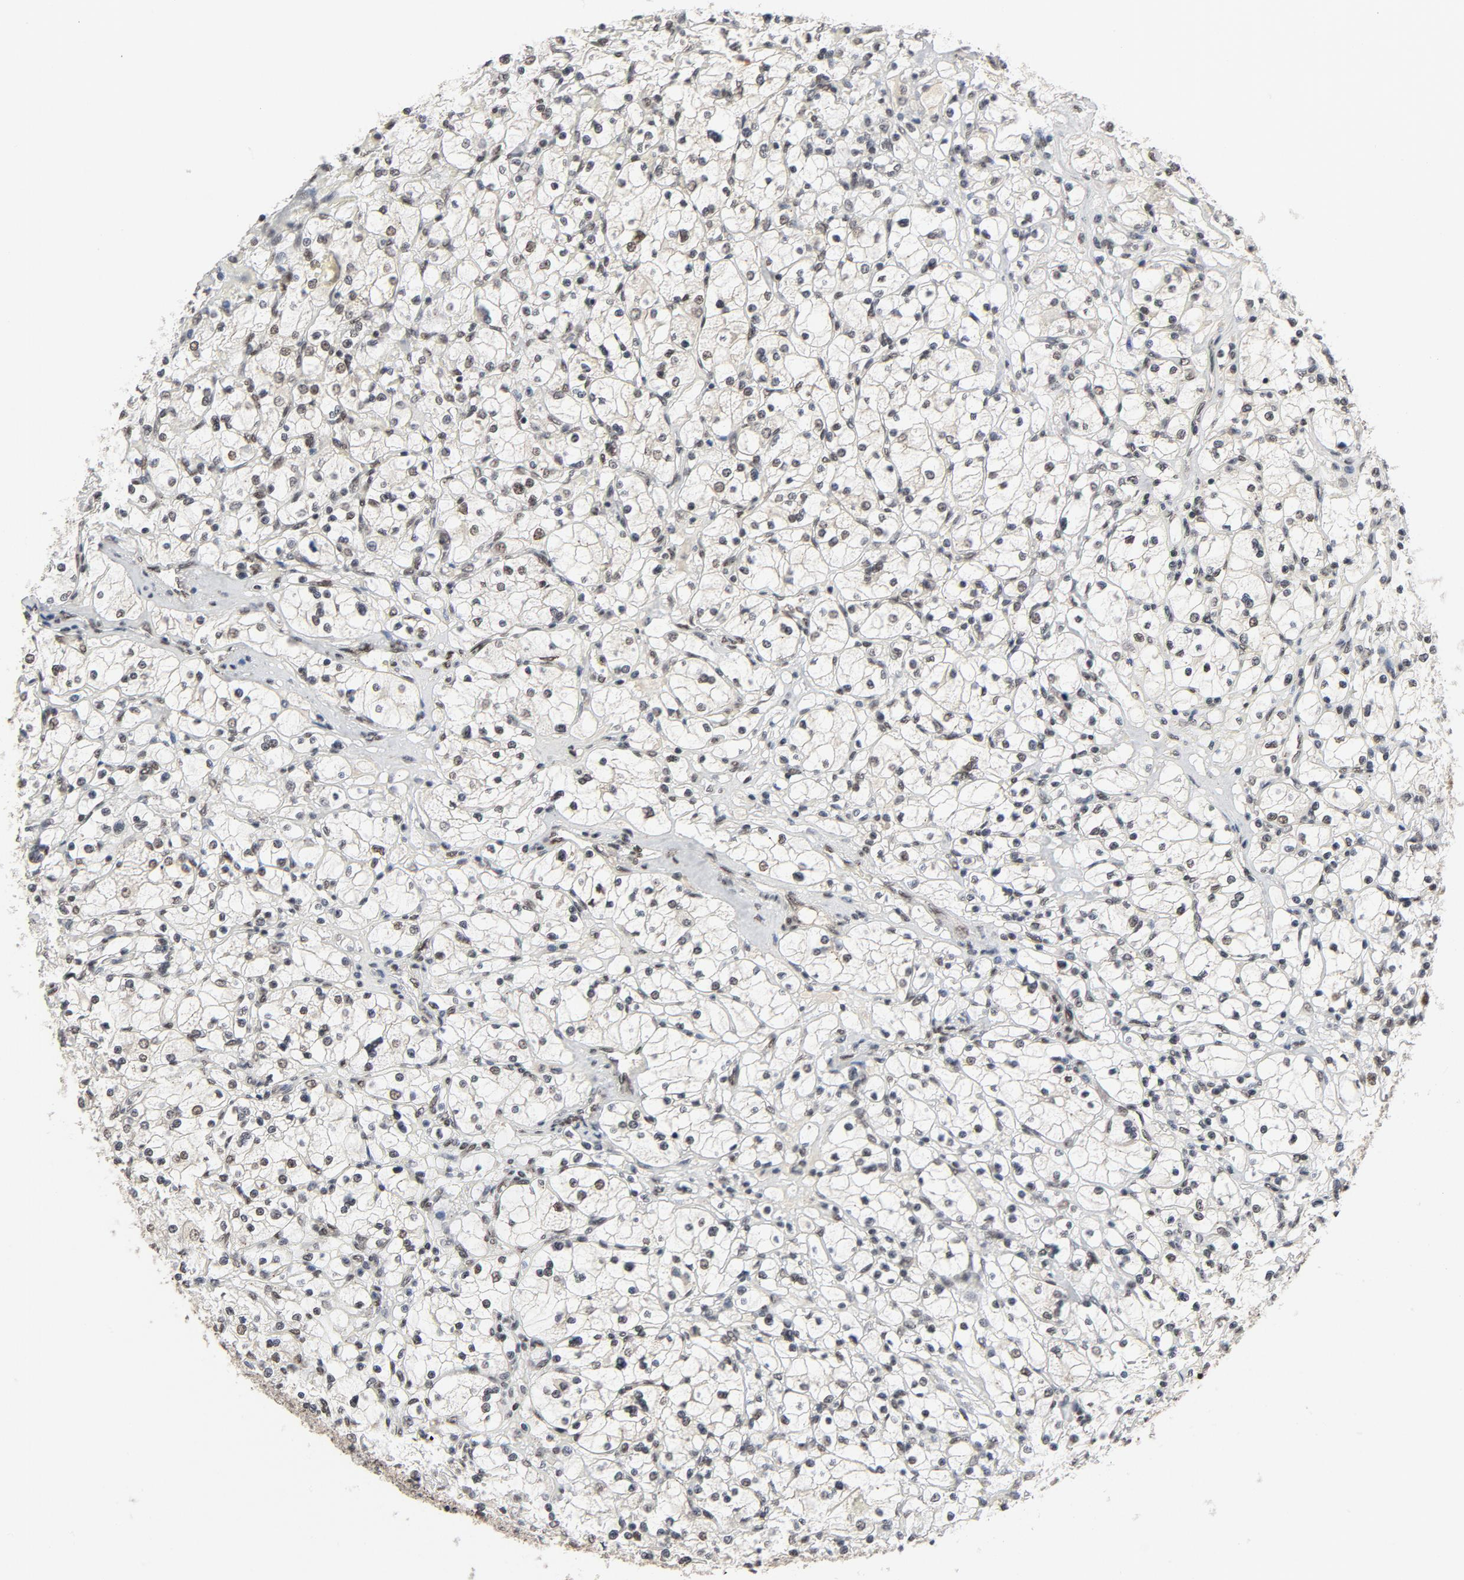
{"staining": {"intensity": "weak", "quantity": ">75%", "location": "nuclear"}, "tissue": "renal cancer", "cell_type": "Tumor cells", "image_type": "cancer", "snomed": [{"axis": "morphology", "description": "Adenocarcinoma, NOS"}, {"axis": "topography", "description": "Kidney"}], "caption": "DAB (3,3'-diaminobenzidine) immunohistochemical staining of human renal cancer (adenocarcinoma) shows weak nuclear protein staining in about >75% of tumor cells.", "gene": "SMARCD1", "patient": {"sex": "female", "age": 83}}